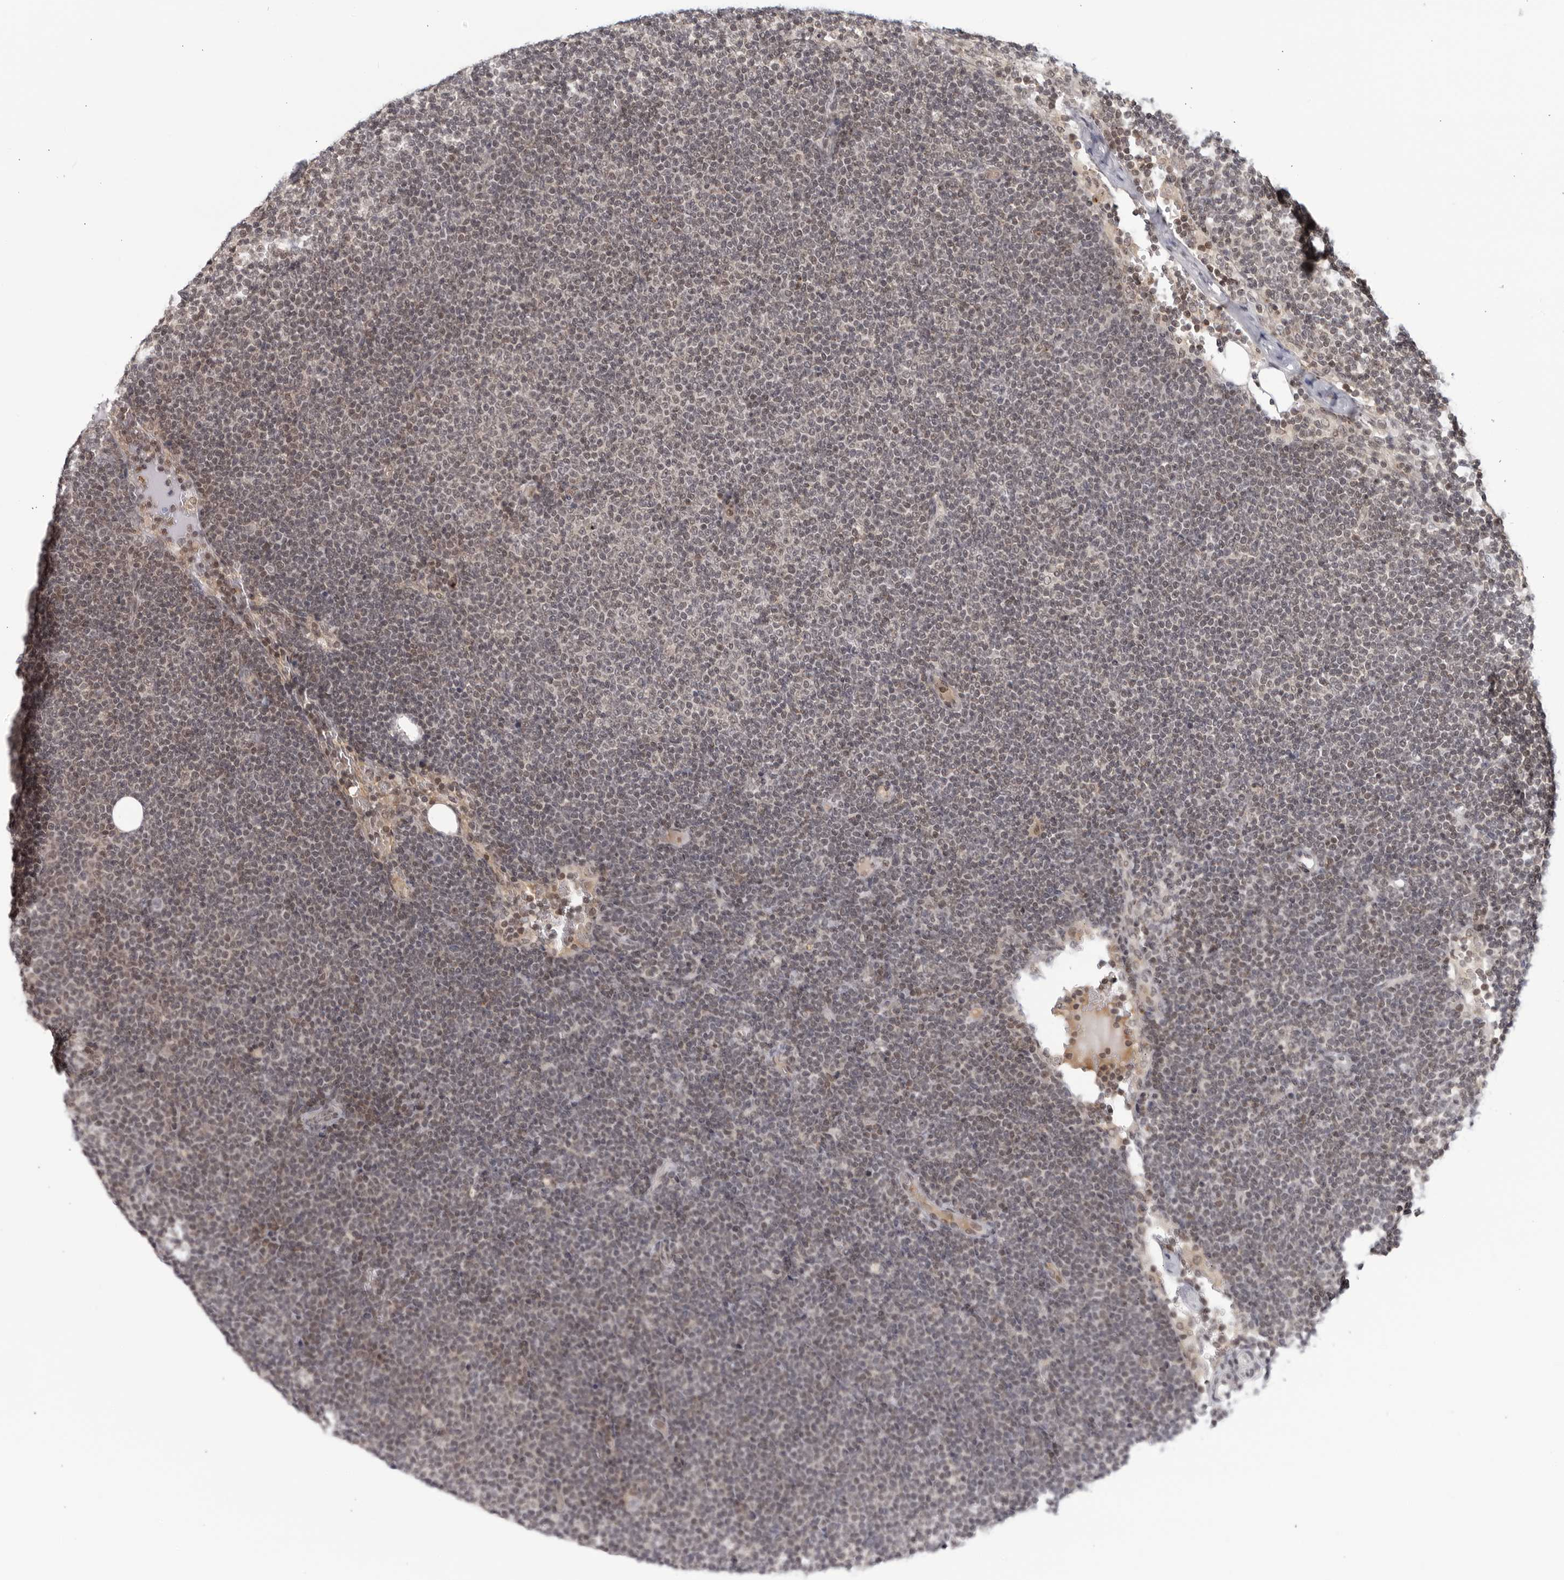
{"staining": {"intensity": "weak", "quantity": "25%-75%", "location": "nuclear"}, "tissue": "lymphoma", "cell_type": "Tumor cells", "image_type": "cancer", "snomed": [{"axis": "morphology", "description": "Malignant lymphoma, non-Hodgkin's type, Low grade"}, {"axis": "topography", "description": "Lymph node"}], "caption": "Protein analysis of malignant lymphoma, non-Hodgkin's type (low-grade) tissue shows weak nuclear staining in approximately 25%-75% of tumor cells.", "gene": "CC2D1B", "patient": {"sex": "female", "age": 53}}